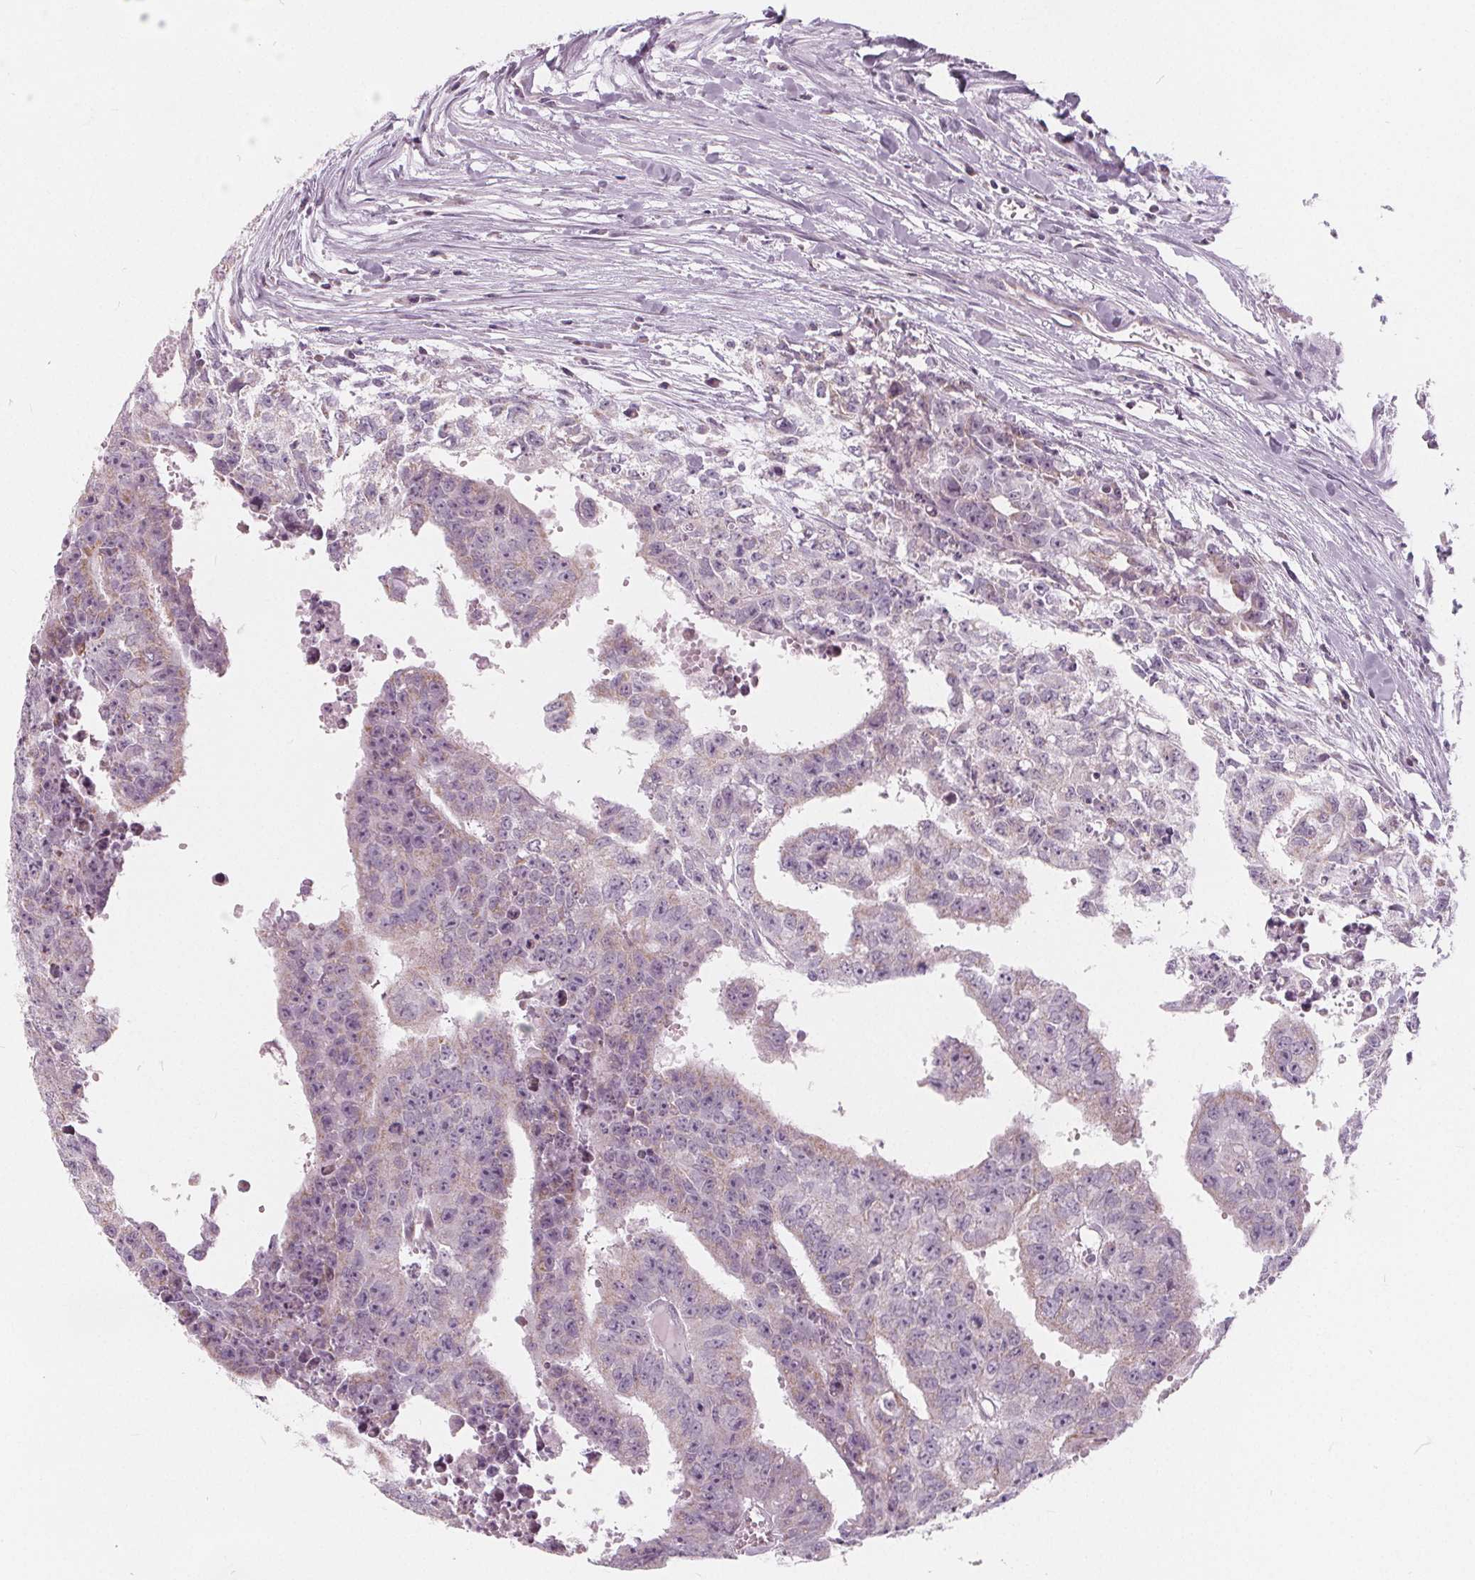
{"staining": {"intensity": "weak", "quantity": "<25%", "location": "cytoplasmic/membranous"}, "tissue": "testis cancer", "cell_type": "Tumor cells", "image_type": "cancer", "snomed": [{"axis": "morphology", "description": "Carcinoma, Embryonal, NOS"}, {"axis": "morphology", "description": "Teratoma, malignant, NOS"}, {"axis": "topography", "description": "Testis"}], "caption": "Testis cancer was stained to show a protein in brown. There is no significant staining in tumor cells. (Immunohistochemistry, brightfield microscopy, high magnification).", "gene": "NUP210L", "patient": {"sex": "male", "age": 24}}